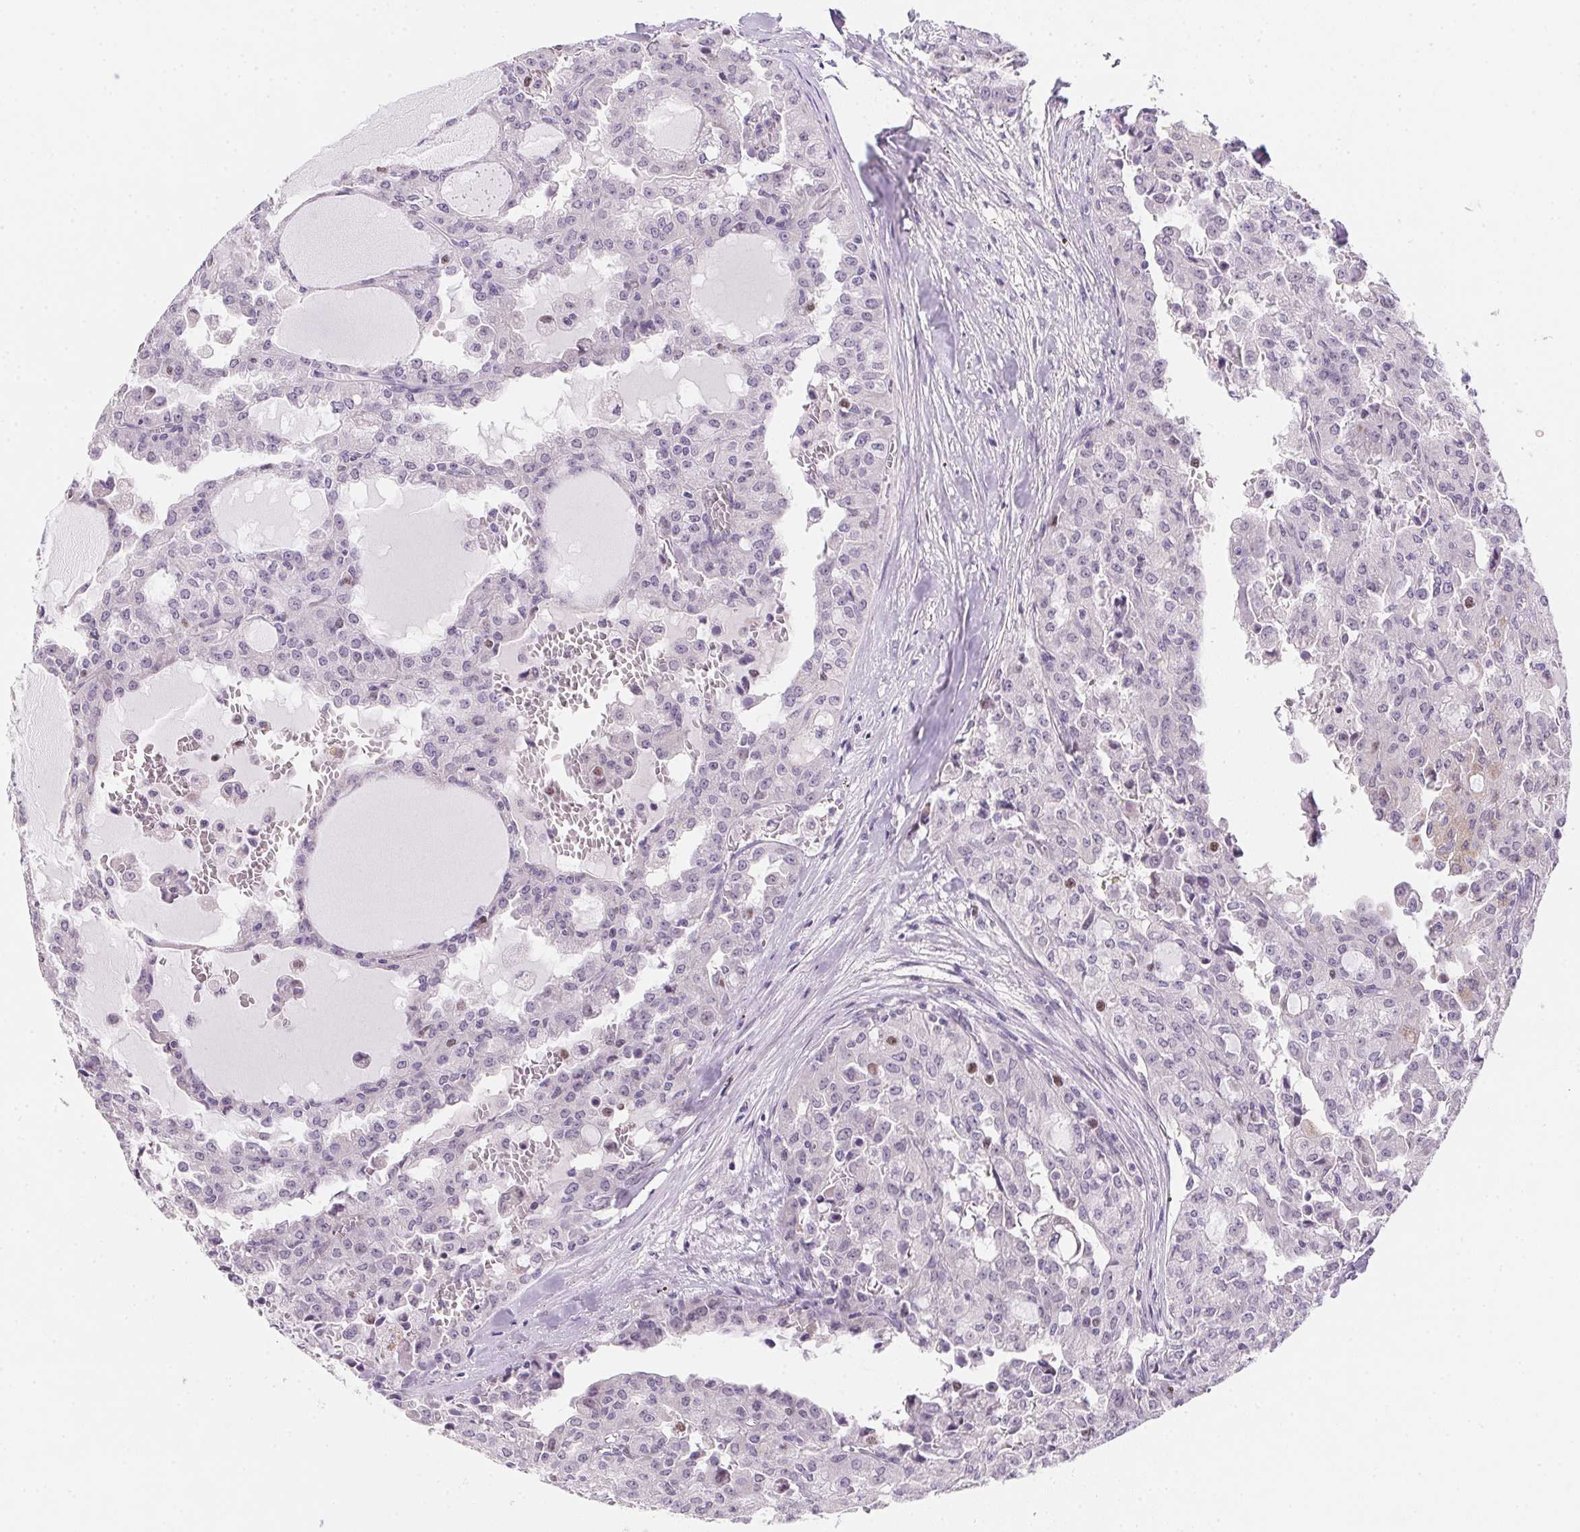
{"staining": {"intensity": "negative", "quantity": "none", "location": "none"}, "tissue": "head and neck cancer", "cell_type": "Tumor cells", "image_type": "cancer", "snomed": [{"axis": "morphology", "description": "Adenocarcinoma, NOS"}, {"axis": "topography", "description": "Head-Neck"}], "caption": "Immunohistochemistry micrograph of human head and neck cancer stained for a protein (brown), which reveals no staining in tumor cells. The staining was performed using DAB (3,3'-diaminobenzidine) to visualize the protein expression in brown, while the nuclei were stained in blue with hematoxylin (Magnification: 20x).", "gene": "HELLS", "patient": {"sex": "male", "age": 64}}